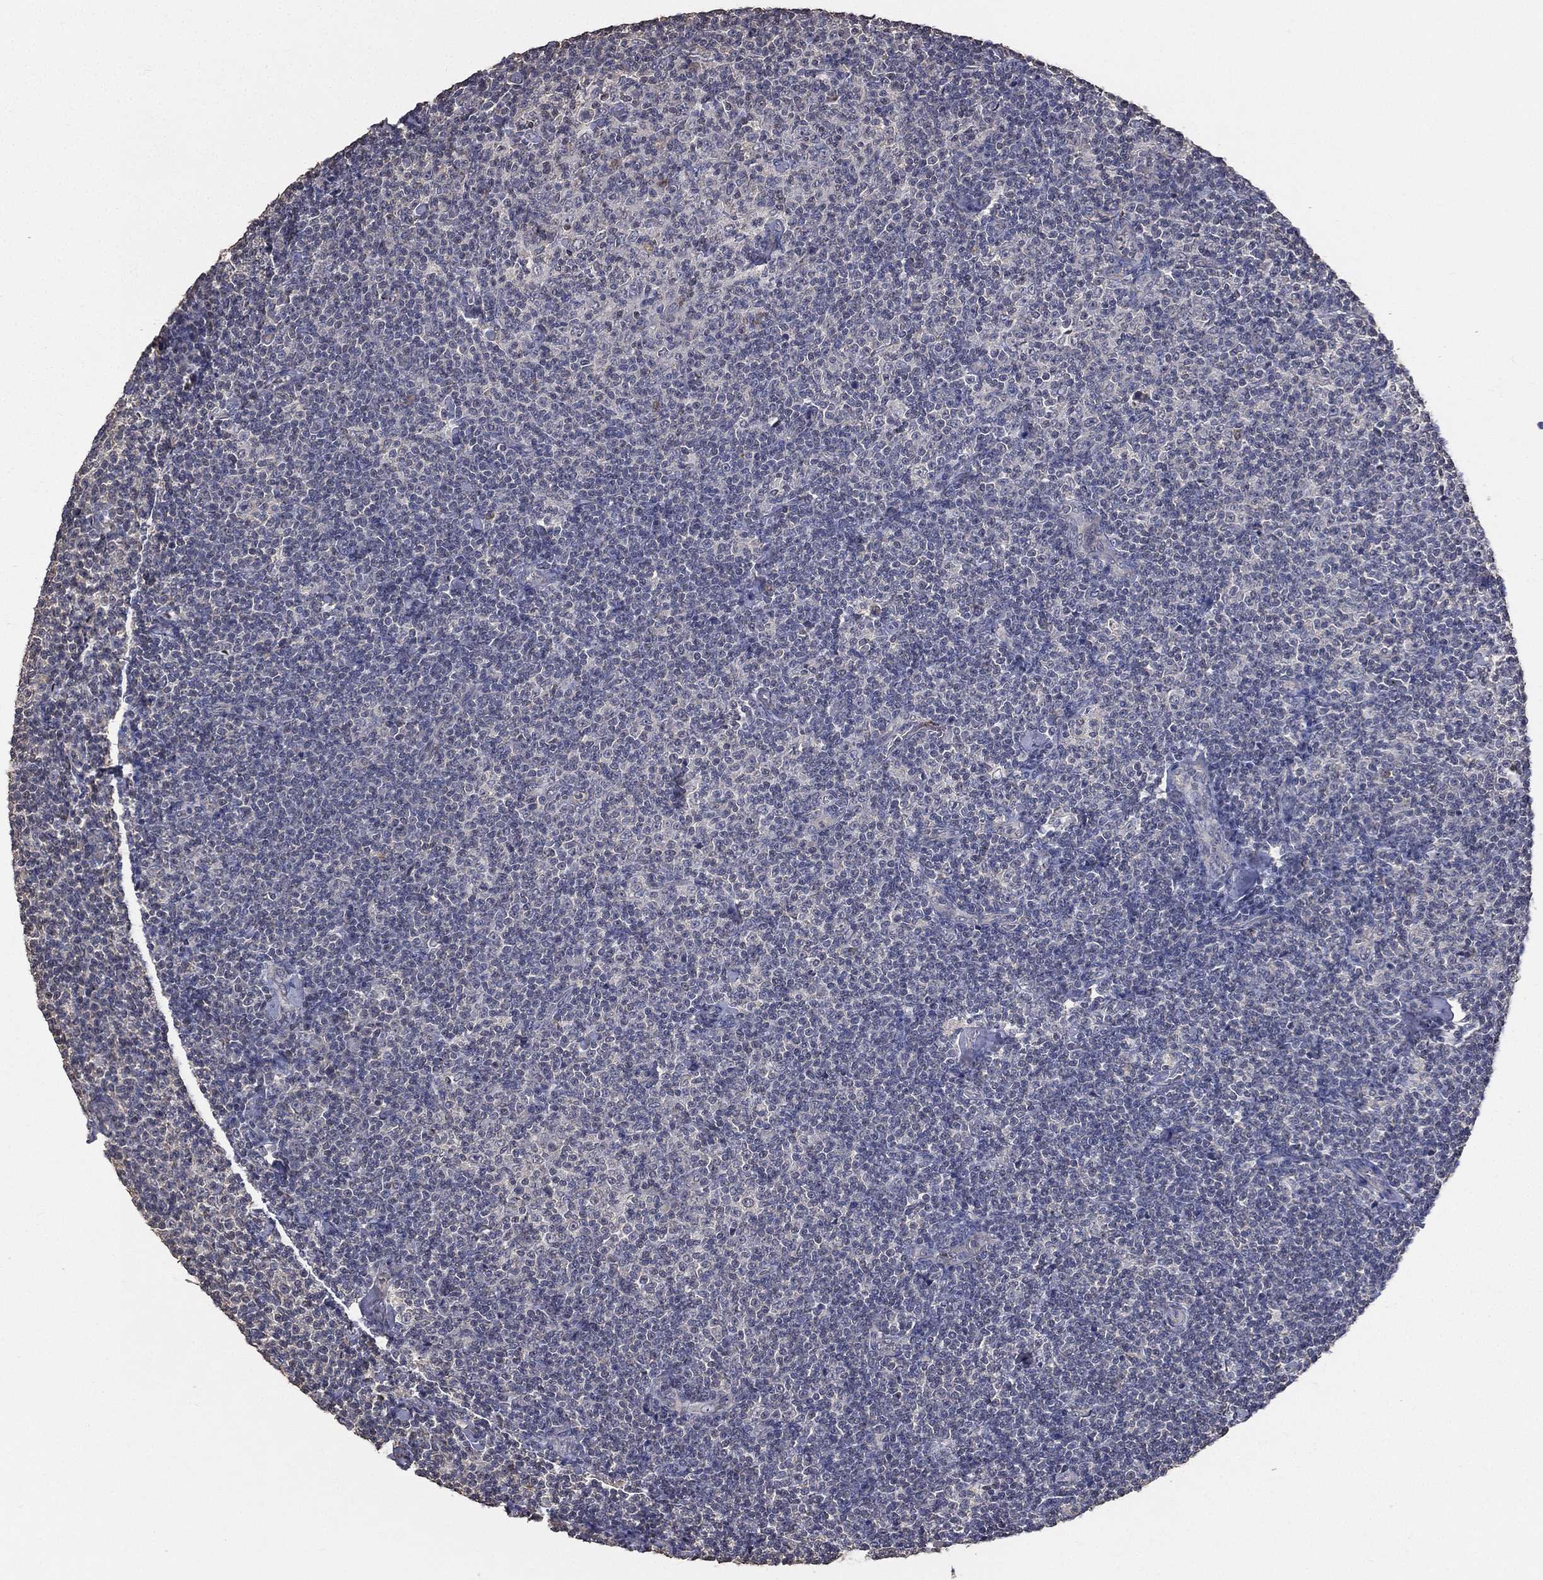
{"staining": {"intensity": "negative", "quantity": "none", "location": "none"}, "tissue": "lymphoma", "cell_type": "Tumor cells", "image_type": "cancer", "snomed": [{"axis": "morphology", "description": "Malignant lymphoma, non-Hodgkin's type, Low grade"}, {"axis": "topography", "description": "Lymph node"}], "caption": "There is no significant staining in tumor cells of lymphoma. (Stains: DAB immunohistochemistry (IHC) with hematoxylin counter stain, Microscopy: brightfield microscopy at high magnification).", "gene": "SNAP25", "patient": {"sex": "male", "age": 81}}